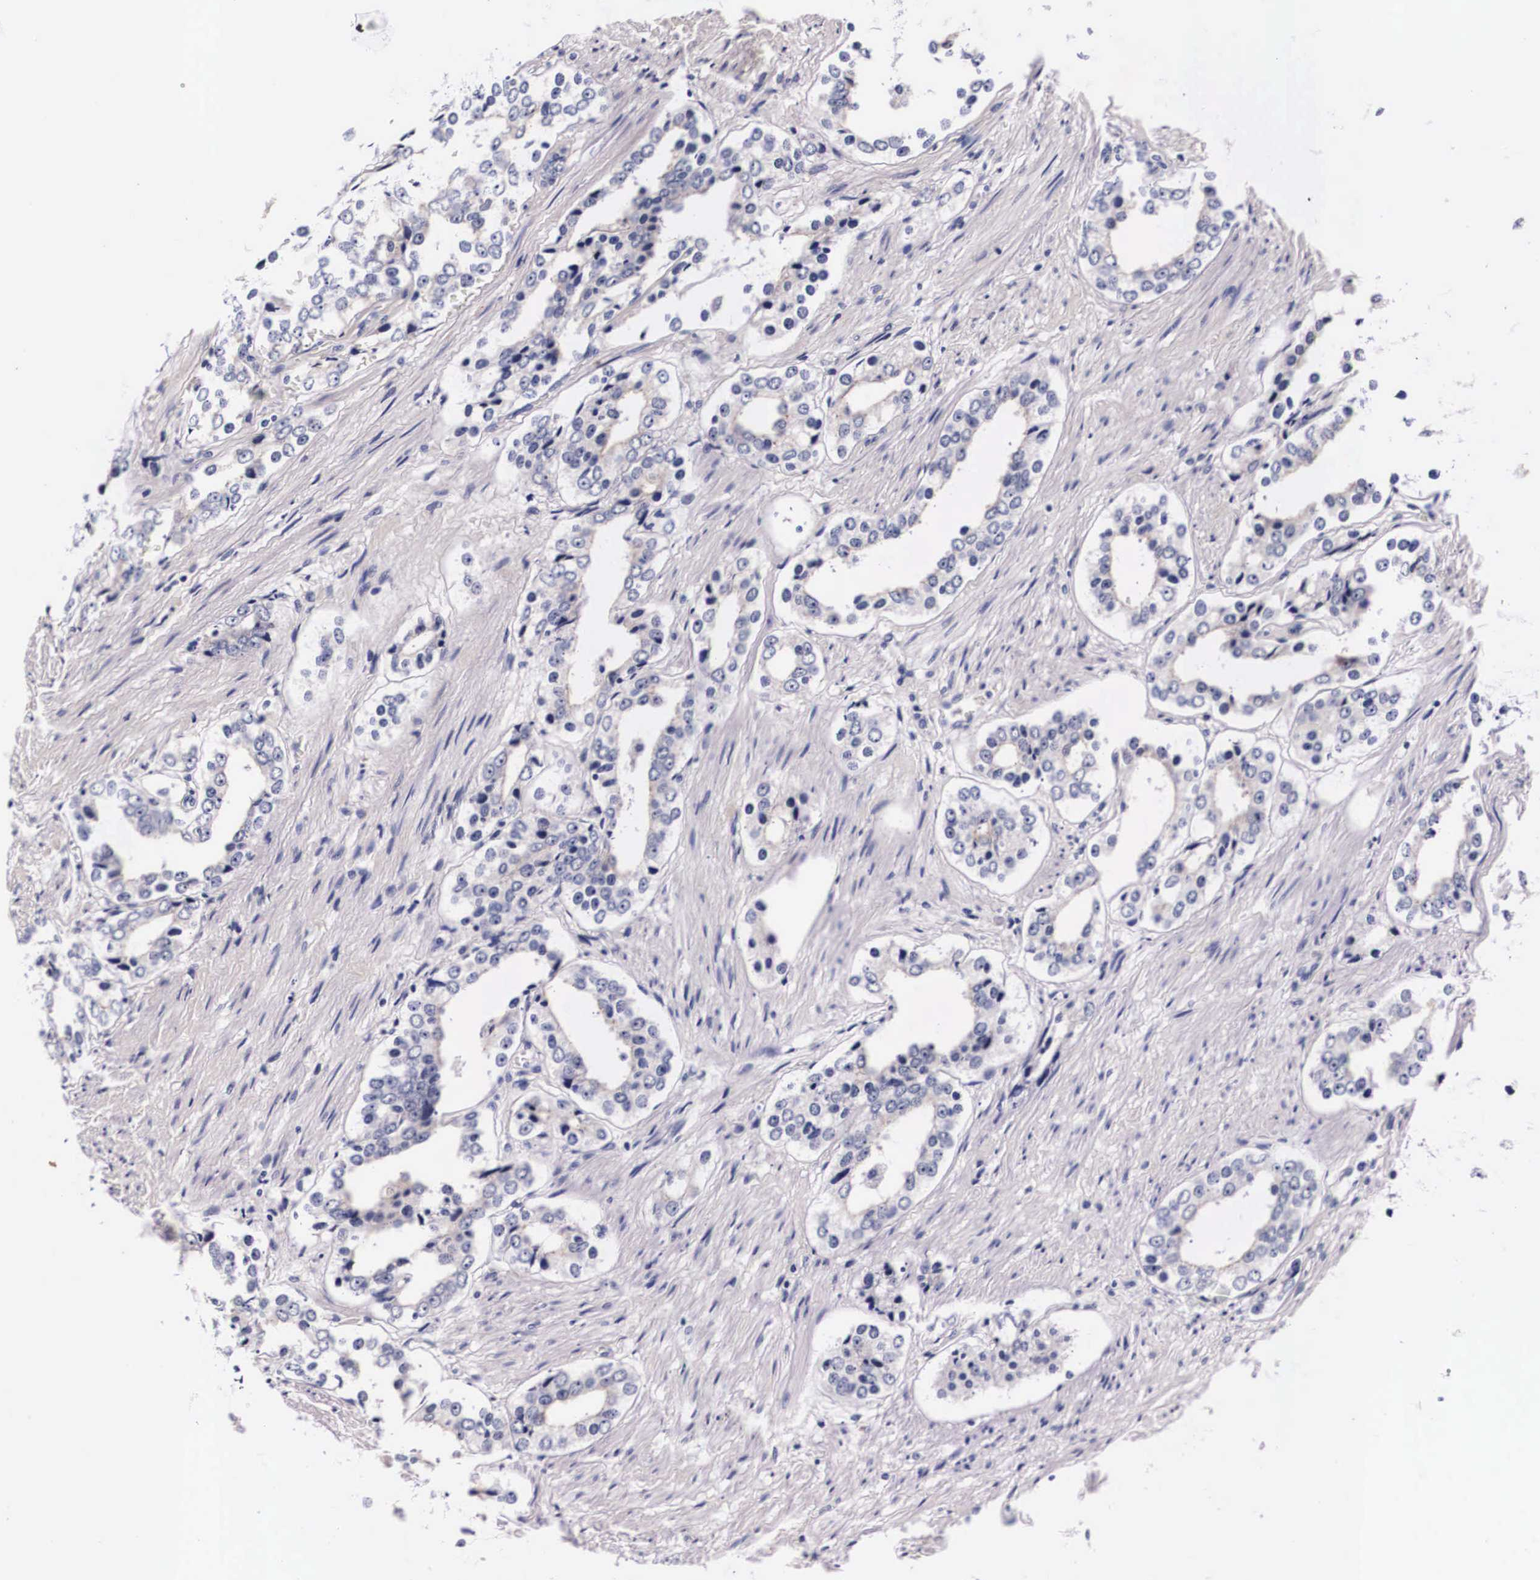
{"staining": {"intensity": "negative", "quantity": "none", "location": "none"}, "tissue": "prostate cancer", "cell_type": "Tumor cells", "image_type": "cancer", "snomed": [{"axis": "morphology", "description": "Adenocarcinoma, Medium grade"}, {"axis": "topography", "description": "Prostate"}], "caption": "This is an IHC image of human prostate cancer (adenocarcinoma (medium-grade)). There is no staining in tumor cells.", "gene": "PHETA2", "patient": {"sex": "male", "age": 73}}